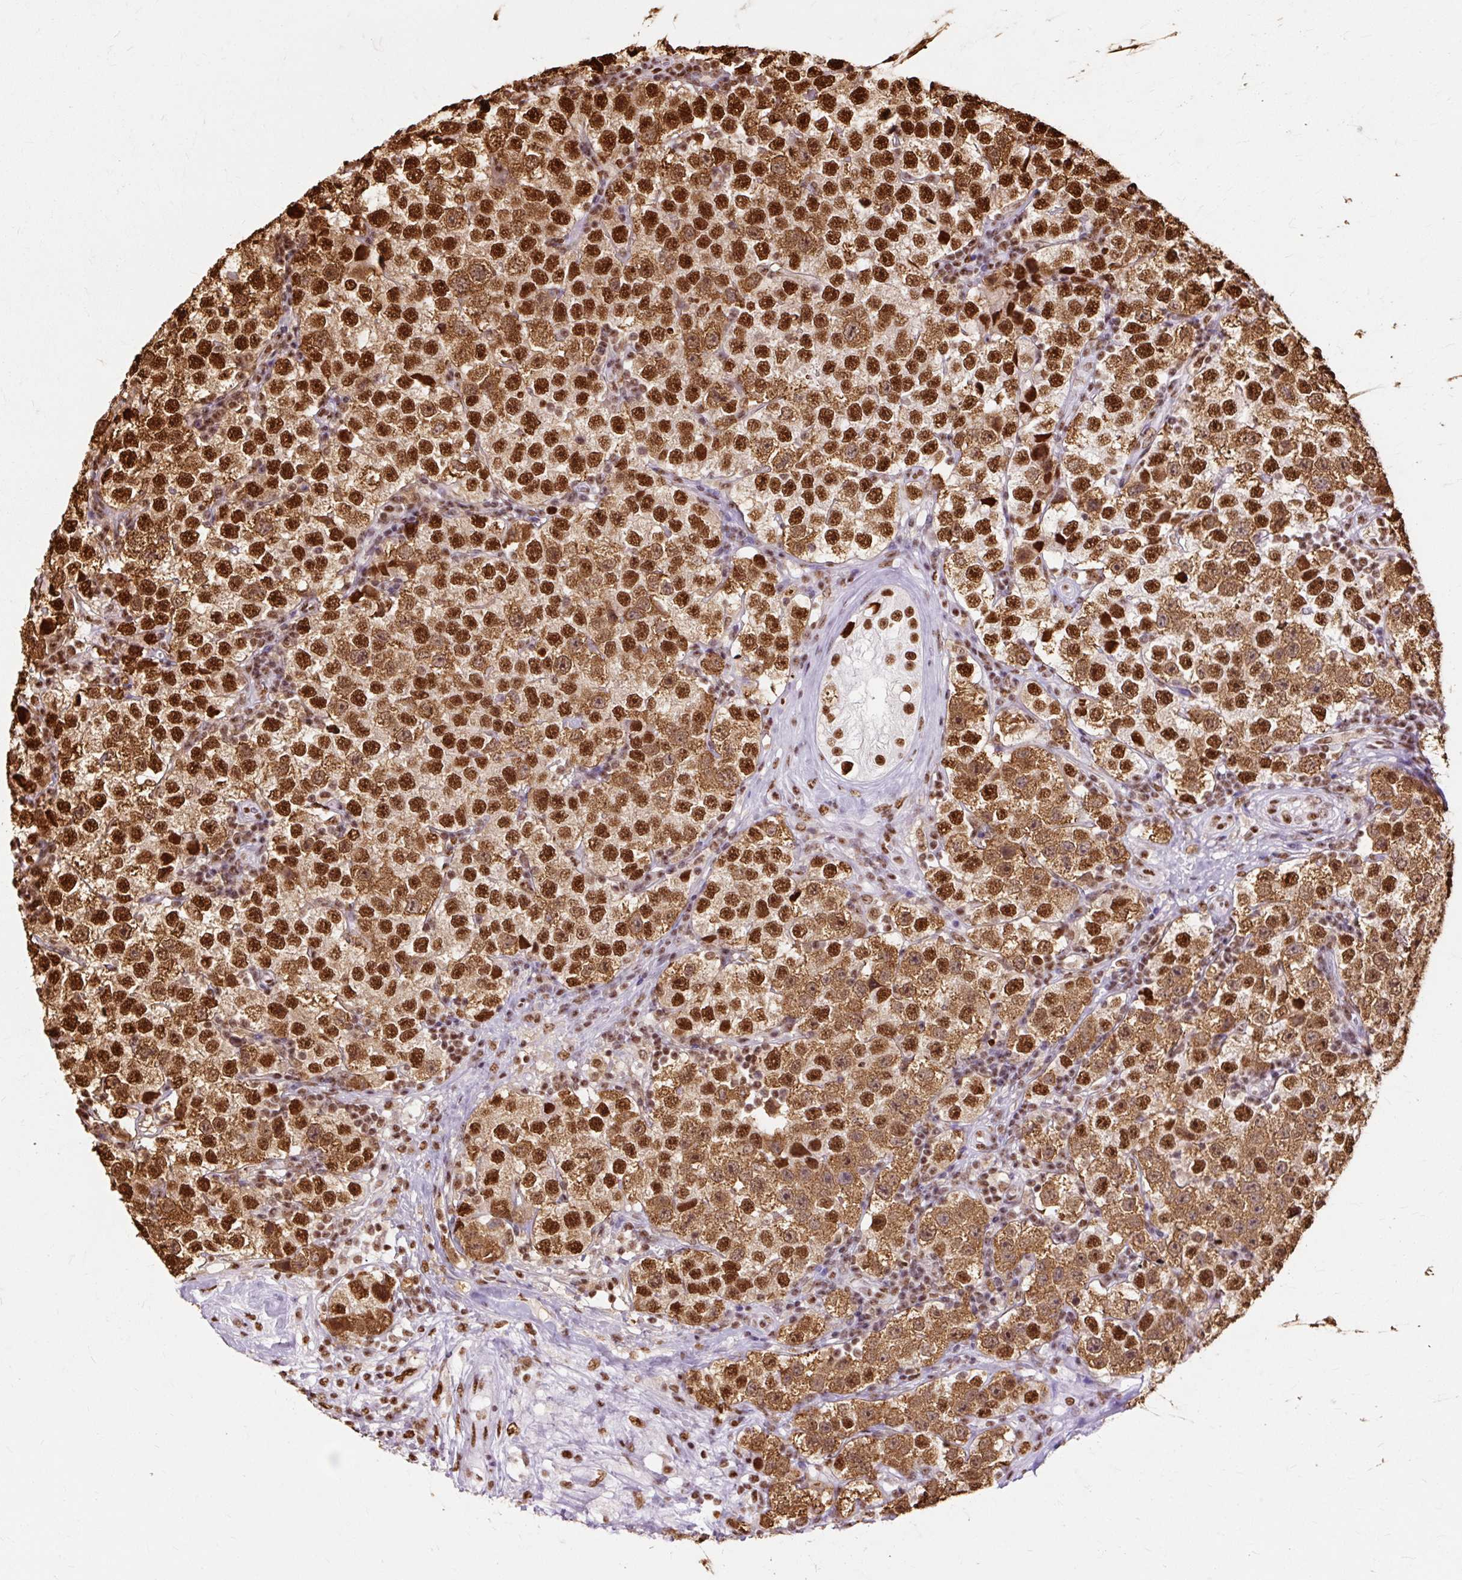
{"staining": {"intensity": "strong", "quantity": ">75%", "location": "cytoplasmic/membranous,nuclear"}, "tissue": "testis cancer", "cell_type": "Tumor cells", "image_type": "cancer", "snomed": [{"axis": "morphology", "description": "Seminoma, NOS"}, {"axis": "topography", "description": "Testis"}], "caption": "Approximately >75% of tumor cells in testis seminoma demonstrate strong cytoplasmic/membranous and nuclear protein expression as visualized by brown immunohistochemical staining.", "gene": "XRCC6", "patient": {"sex": "male", "age": 34}}